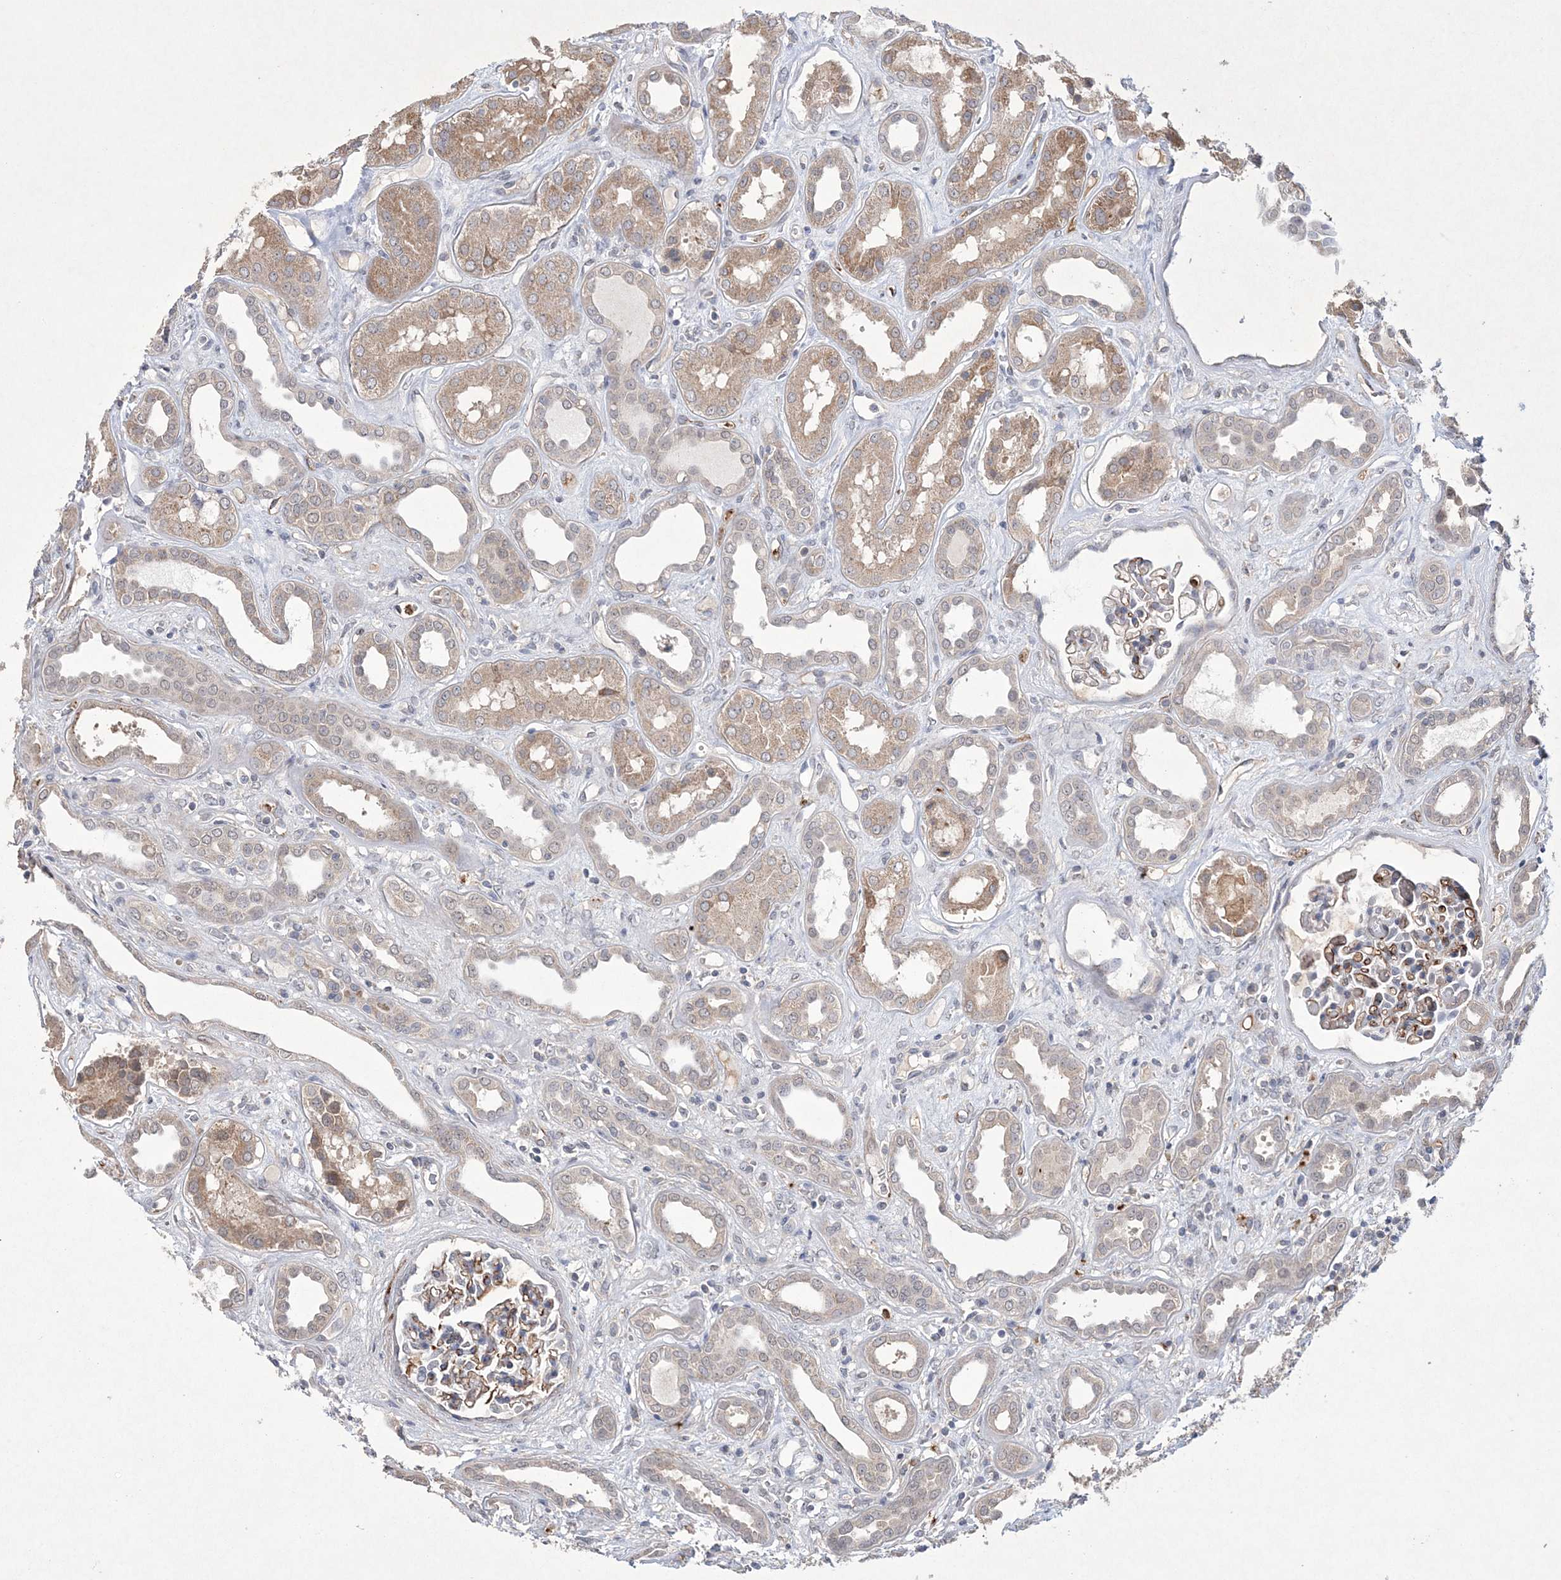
{"staining": {"intensity": "moderate", "quantity": "<25%", "location": "cytoplasmic/membranous"}, "tissue": "kidney", "cell_type": "Cells in glomeruli", "image_type": "normal", "snomed": [{"axis": "morphology", "description": "Normal tissue, NOS"}, {"axis": "topography", "description": "Kidney"}], "caption": "Cells in glomeruli show low levels of moderate cytoplasmic/membranous staining in approximately <25% of cells in normal human kidney.", "gene": "DPCD", "patient": {"sex": "male", "age": 59}}